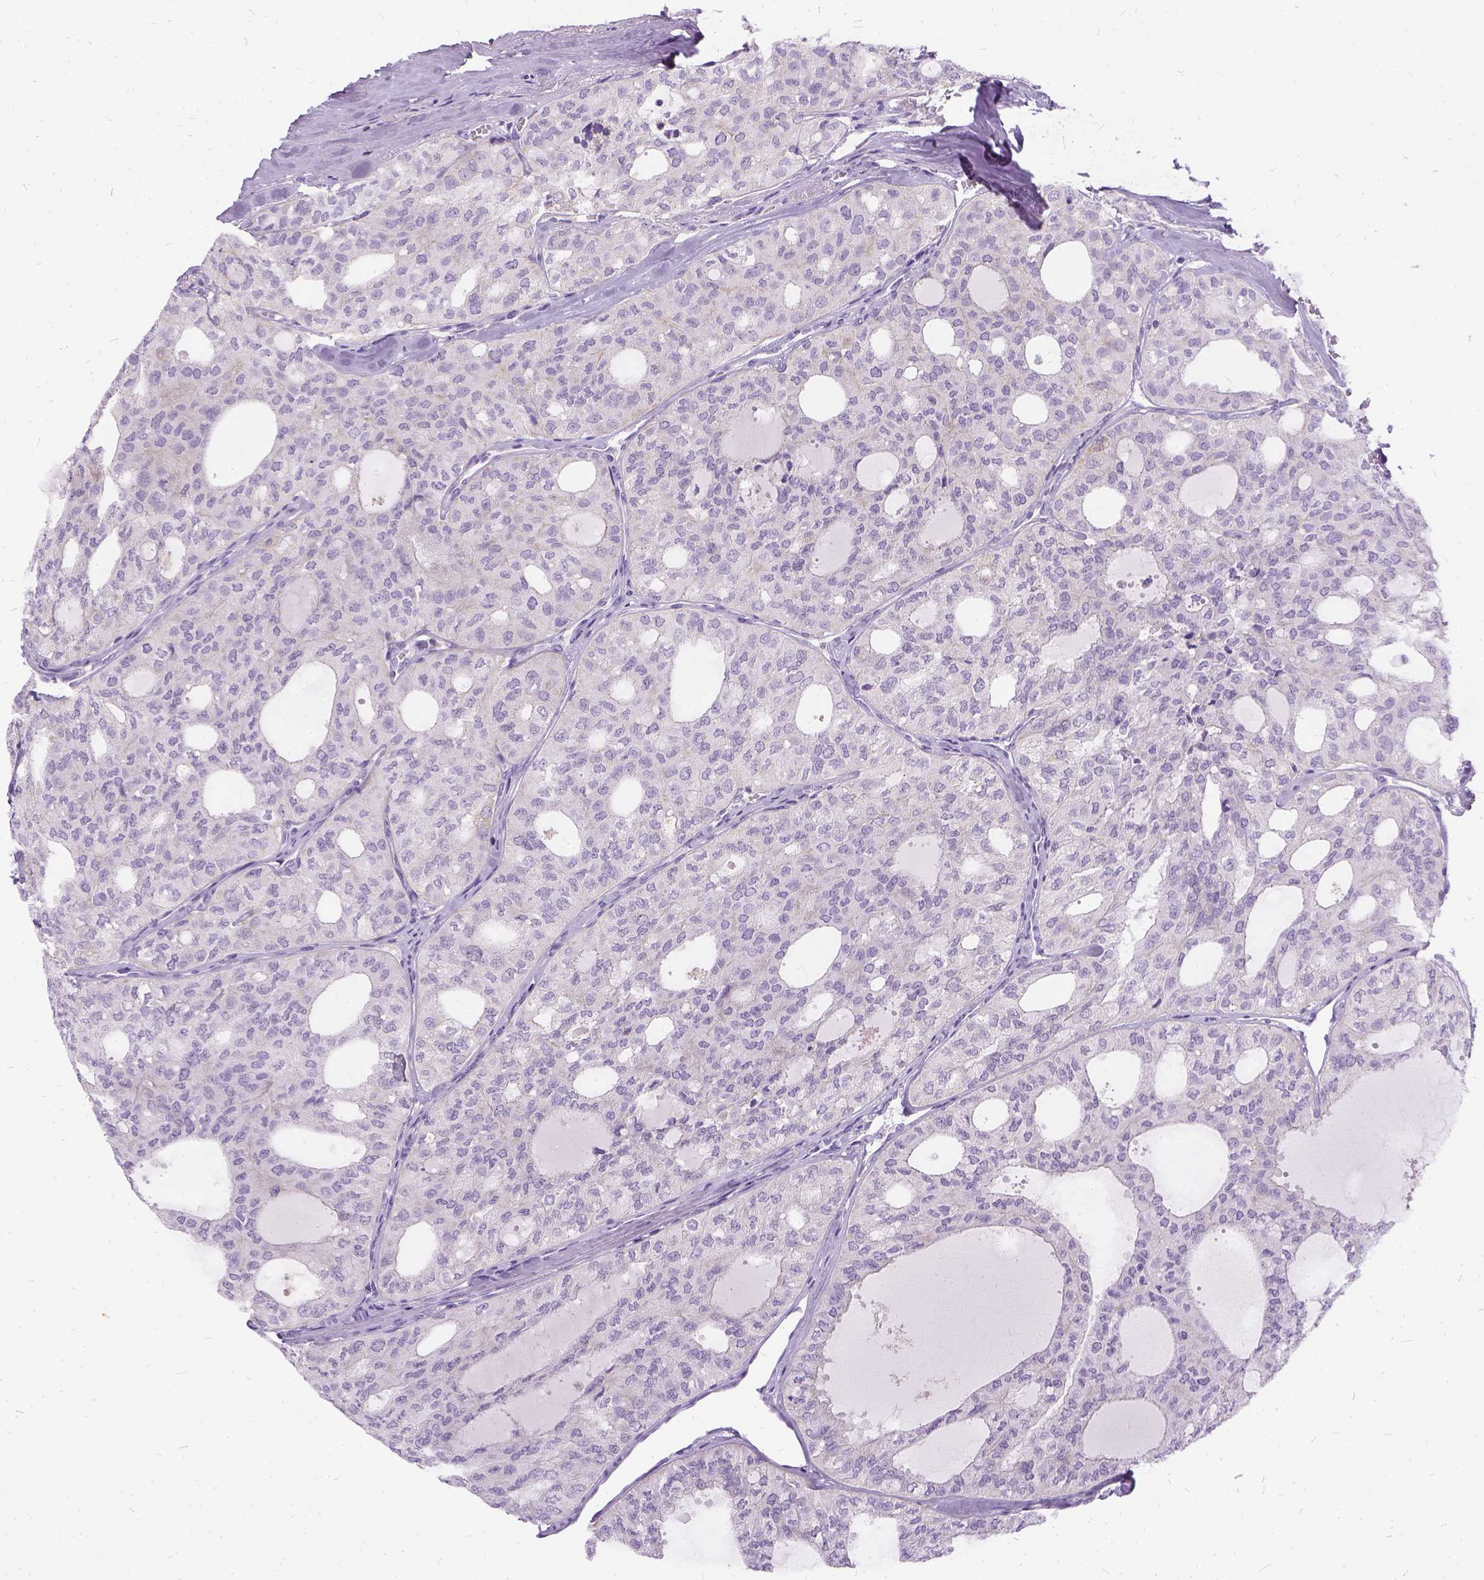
{"staining": {"intensity": "negative", "quantity": "none", "location": "none"}, "tissue": "thyroid cancer", "cell_type": "Tumor cells", "image_type": "cancer", "snomed": [{"axis": "morphology", "description": "Follicular adenoma carcinoma, NOS"}, {"axis": "topography", "description": "Thyroid gland"}], "caption": "The immunohistochemistry histopathology image has no significant expression in tumor cells of thyroid follicular adenoma carcinoma tissue. (DAB IHC visualized using brightfield microscopy, high magnification).", "gene": "FDX1", "patient": {"sex": "male", "age": 75}}